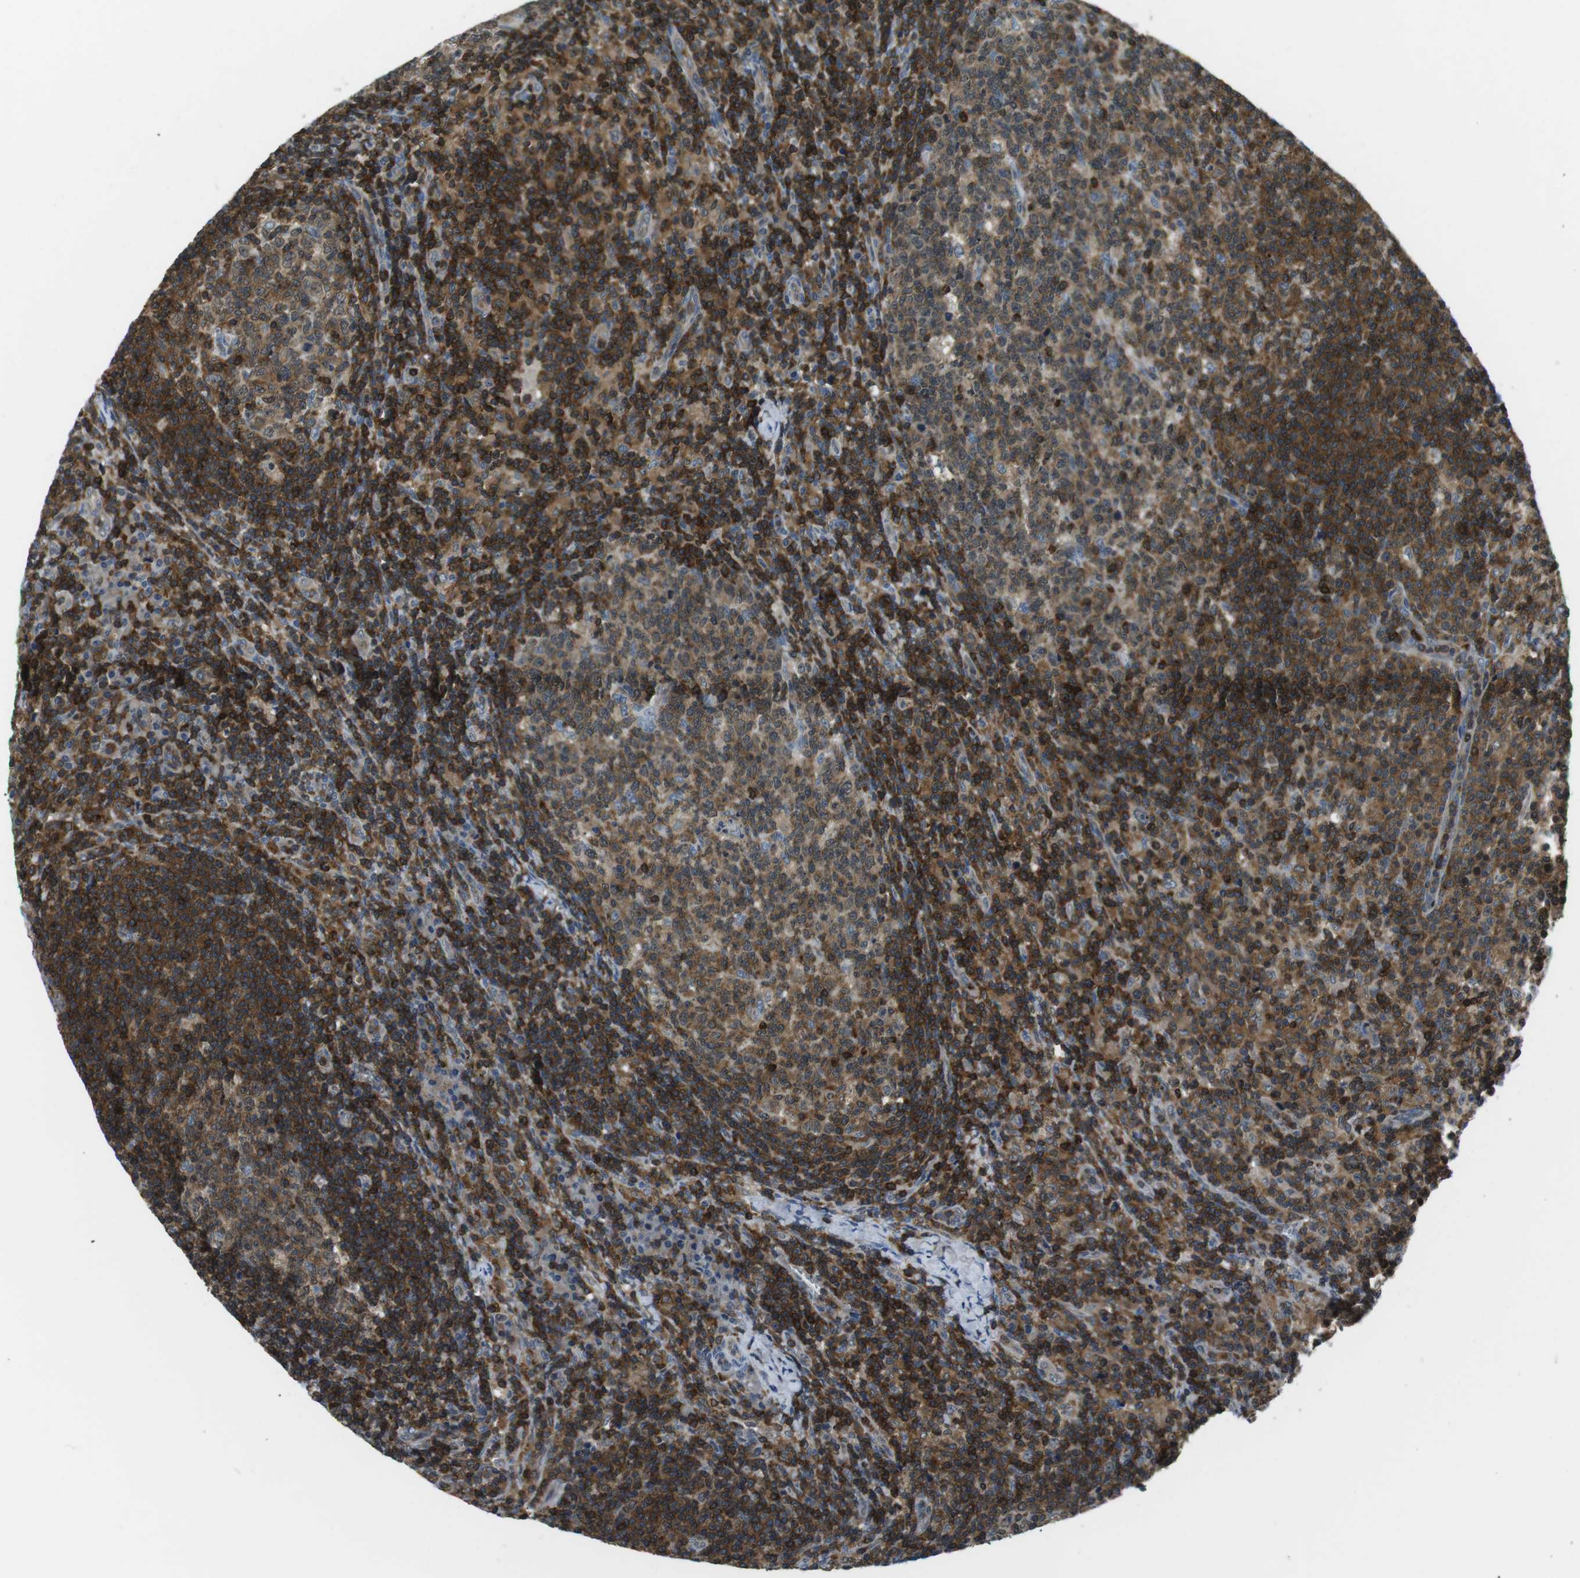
{"staining": {"intensity": "strong", "quantity": ">75%", "location": "cytoplasmic/membranous"}, "tissue": "lymph node", "cell_type": "Germinal center cells", "image_type": "normal", "snomed": [{"axis": "morphology", "description": "Normal tissue, NOS"}, {"axis": "morphology", "description": "Inflammation, NOS"}, {"axis": "topography", "description": "Lymph node"}], "caption": "Unremarkable lymph node reveals strong cytoplasmic/membranous staining in about >75% of germinal center cells.", "gene": "STK10", "patient": {"sex": "male", "age": 55}}